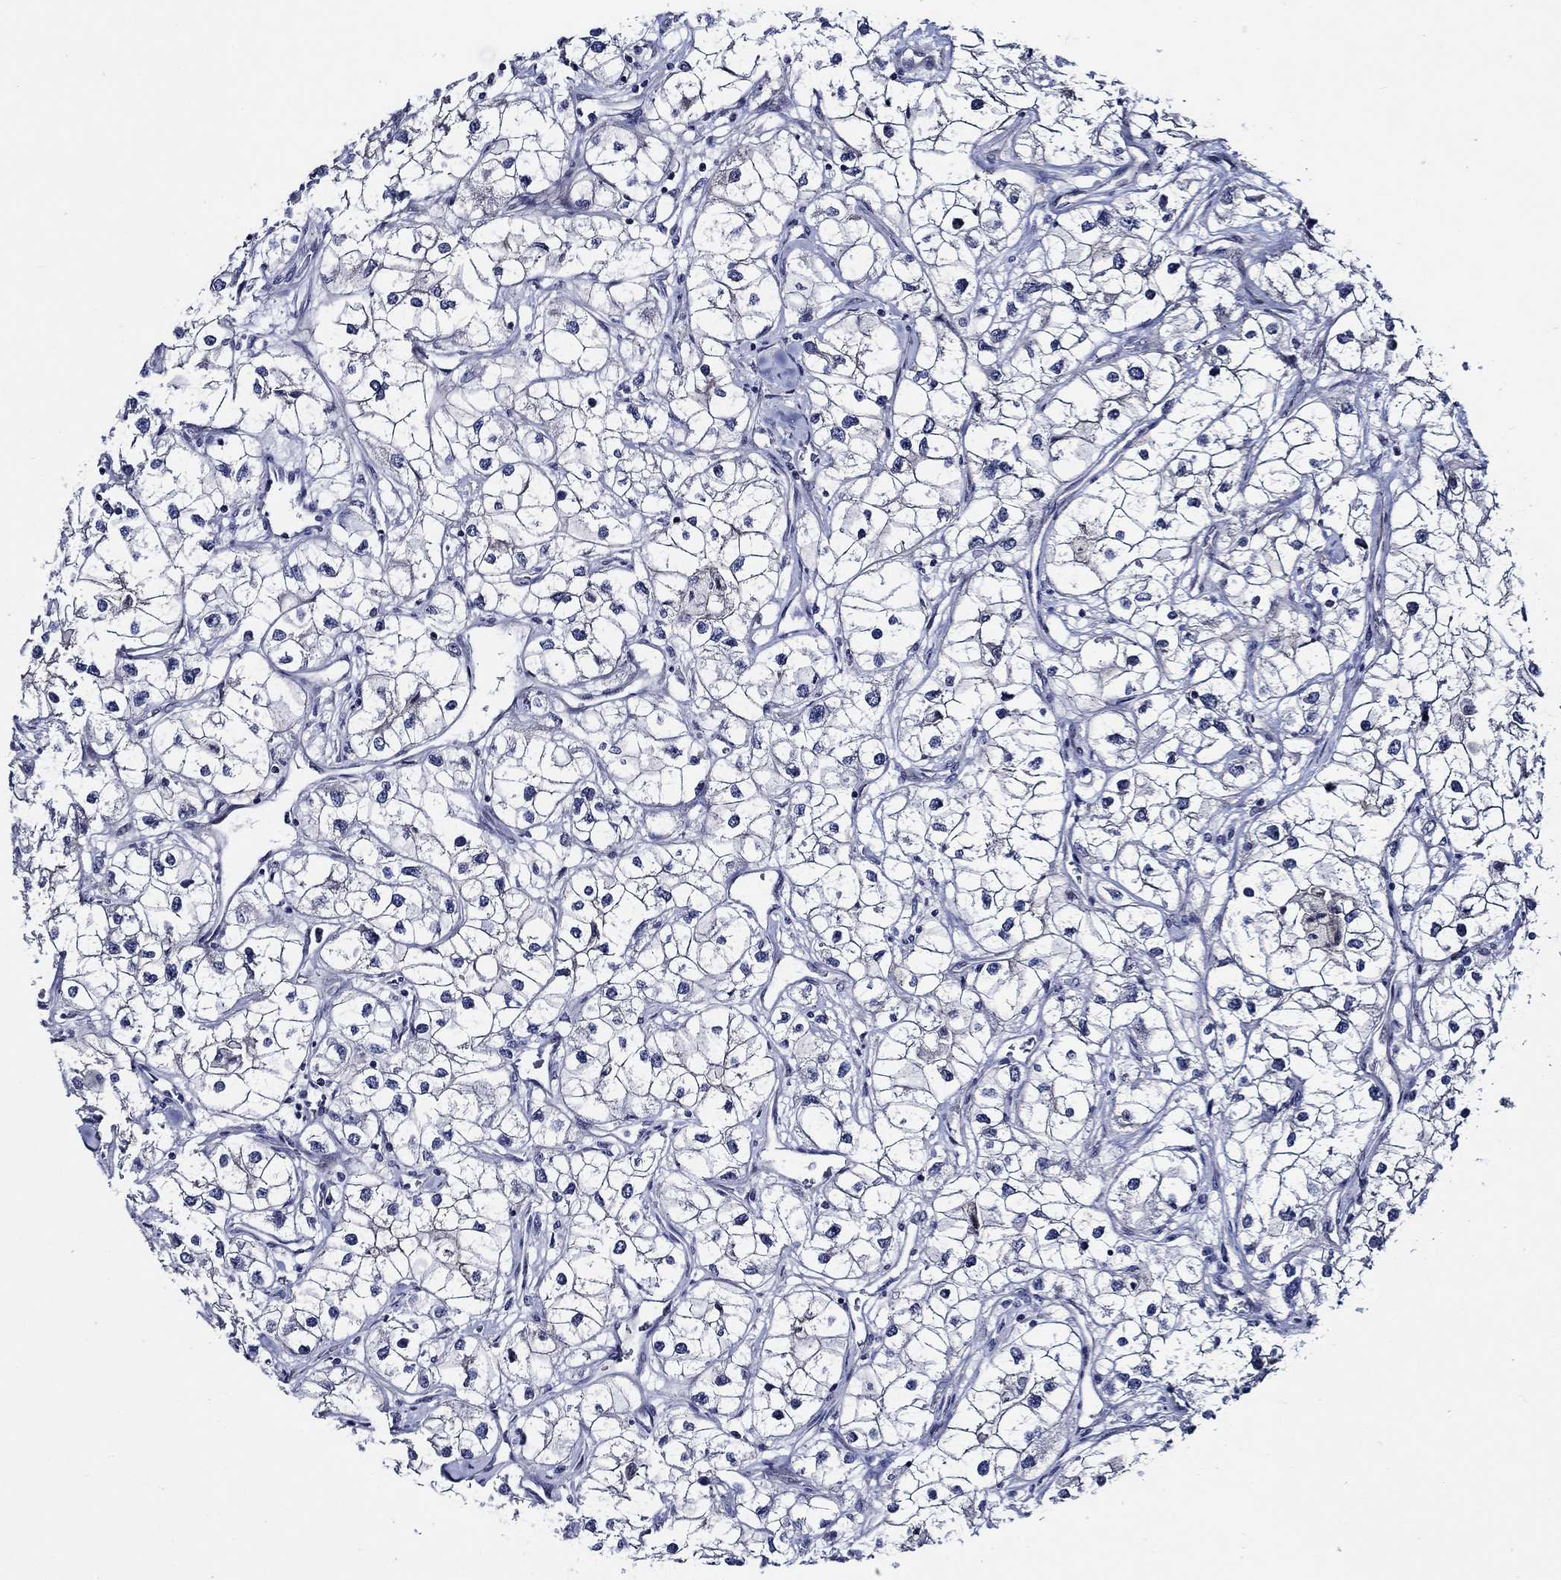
{"staining": {"intensity": "negative", "quantity": "none", "location": "none"}, "tissue": "renal cancer", "cell_type": "Tumor cells", "image_type": "cancer", "snomed": [{"axis": "morphology", "description": "Adenocarcinoma, NOS"}, {"axis": "topography", "description": "Kidney"}], "caption": "Tumor cells are negative for brown protein staining in renal cancer.", "gene": "C8orf48", "patient": {"sex": "male", "age": 59}}